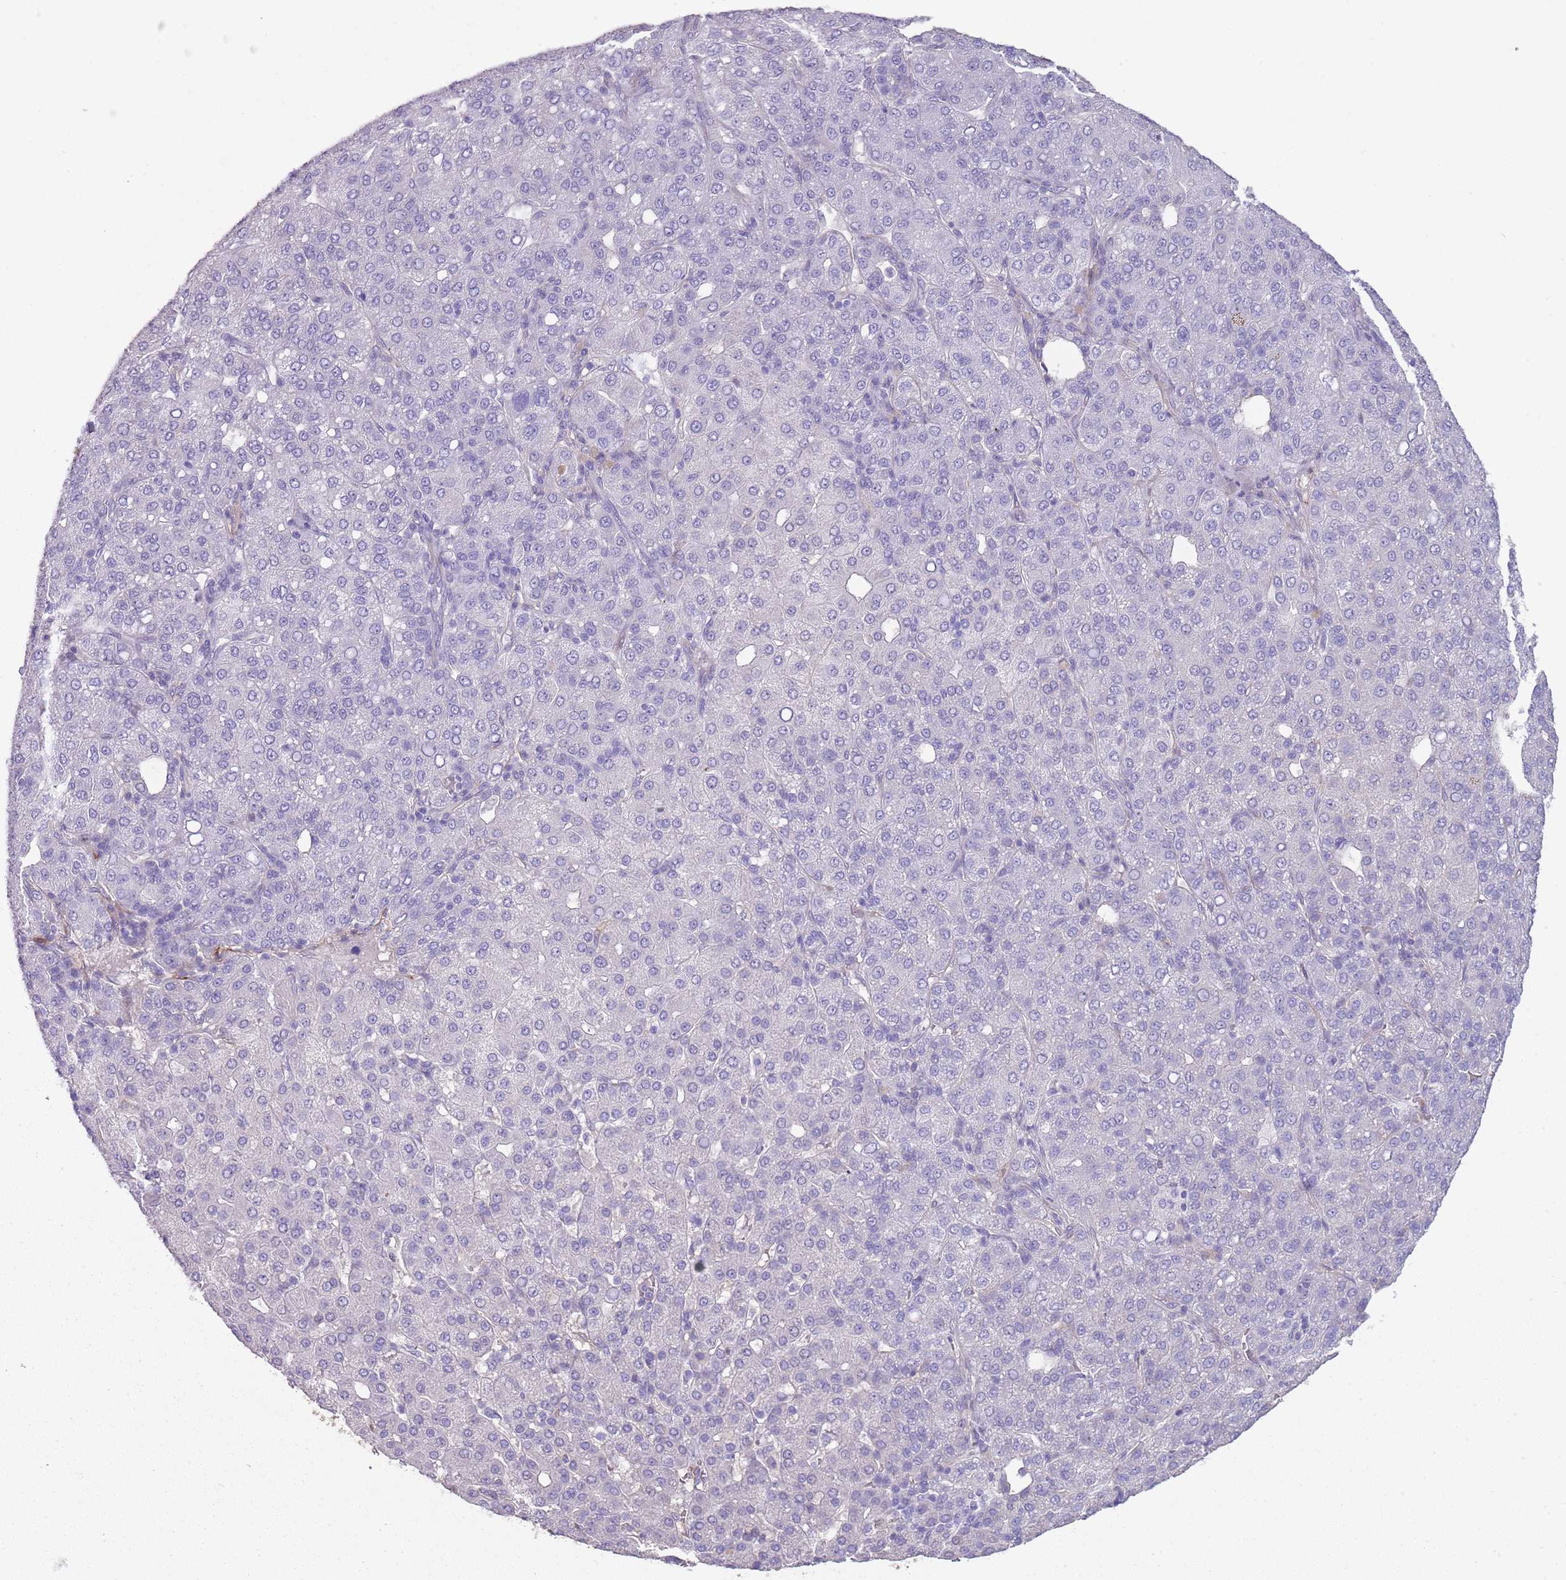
{"staining": {"intensity": "negative", "quantity": "none", "location": "none"}, "tissue": "liver cancer", "cell_type": "Tumor cells", "image_type": "cancer", "snomed": [{"axis": "morphology", "description": "Carcinoma, Hepatocellular, NOS"}, {"axis": "topography", "description": "Liver"}], "caption": "IHC micrograph of liver cancer stained for a protein (brown), which shows no positivity in tumor cells. The staining is performed using DAB brown chromogen with nuclei counter-stained in using hematoxylin.", "gene": "NBPF3", "patient": {"sex": "male", "age": 65}}